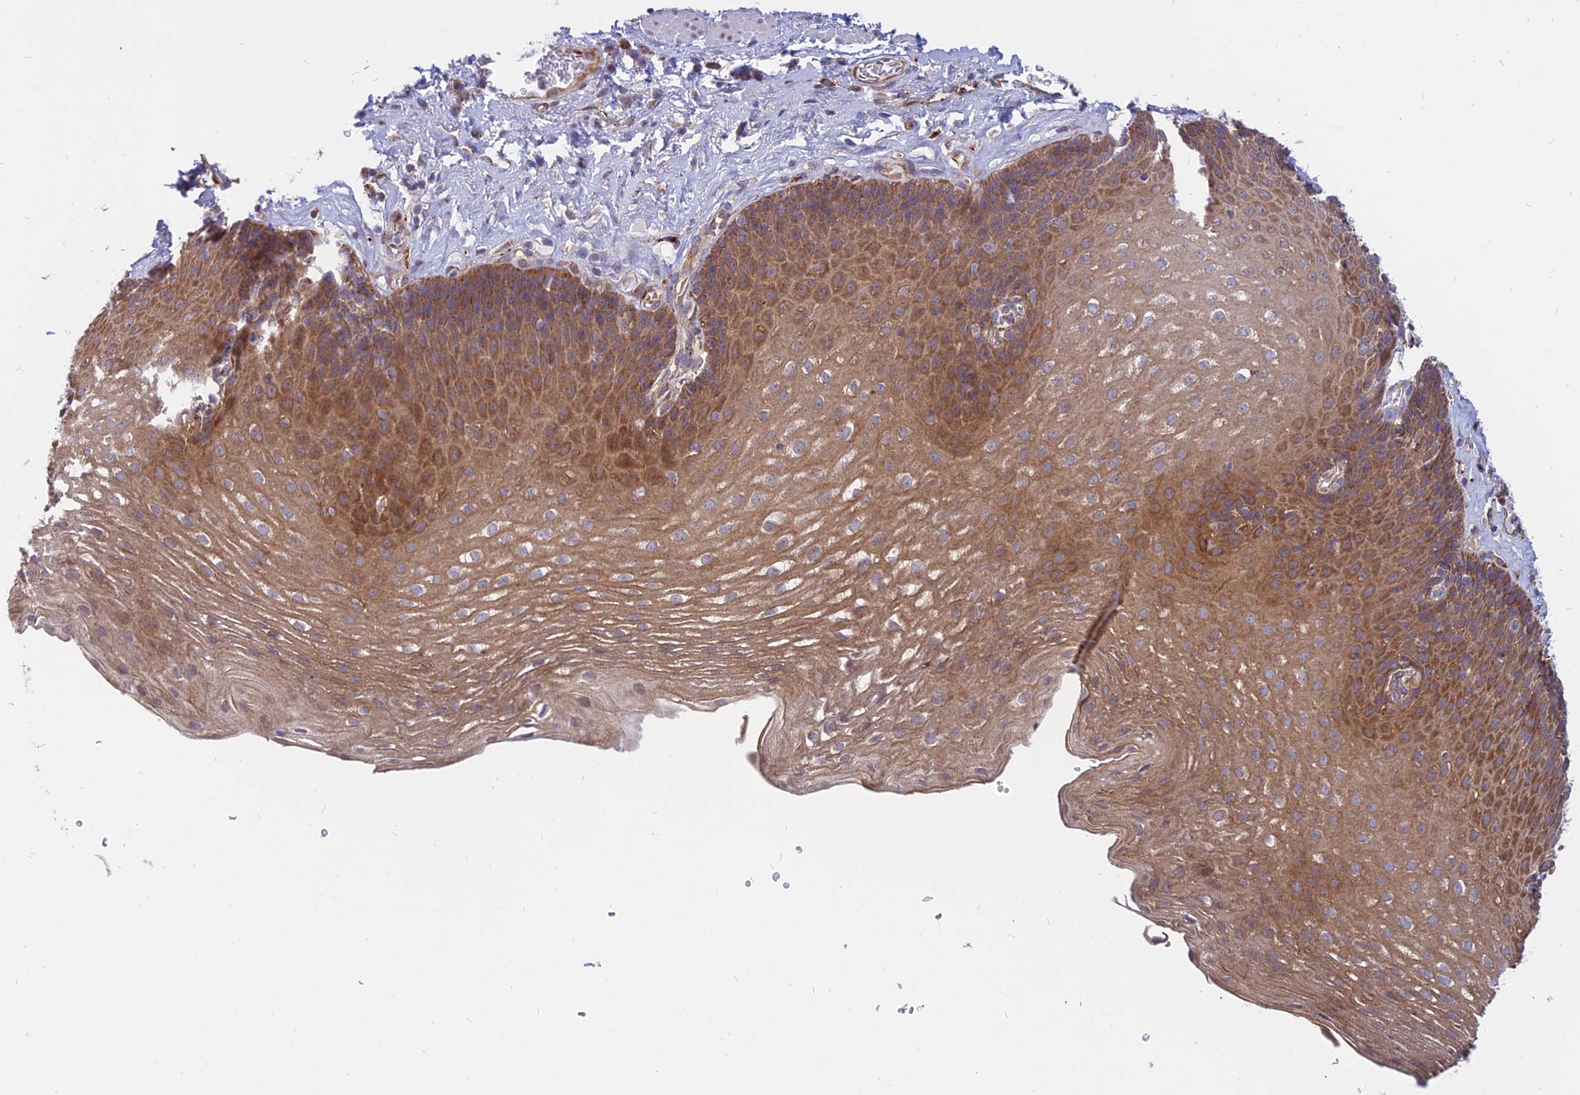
{"staining": {"intensity": "moderate", "quantity": ">75%", "location": "cytoplasmic/membranous"}, "tissue": "esophagus", "cell_type": "Squamous epithelial cells", "image_type": "normal", "snomed": [{"axis": "morphology", "description": "Normal tissue, NOS"}, {"axis": "topography", "description": "Esophagus"}], "caption": "Squamous epithelial cells exhibit moderate cytoplasmic/membranous staining in about >75% of cells in benign esophagus.", "gene": "PHKA2", "patient": {"sex": "female", "age": 66}}